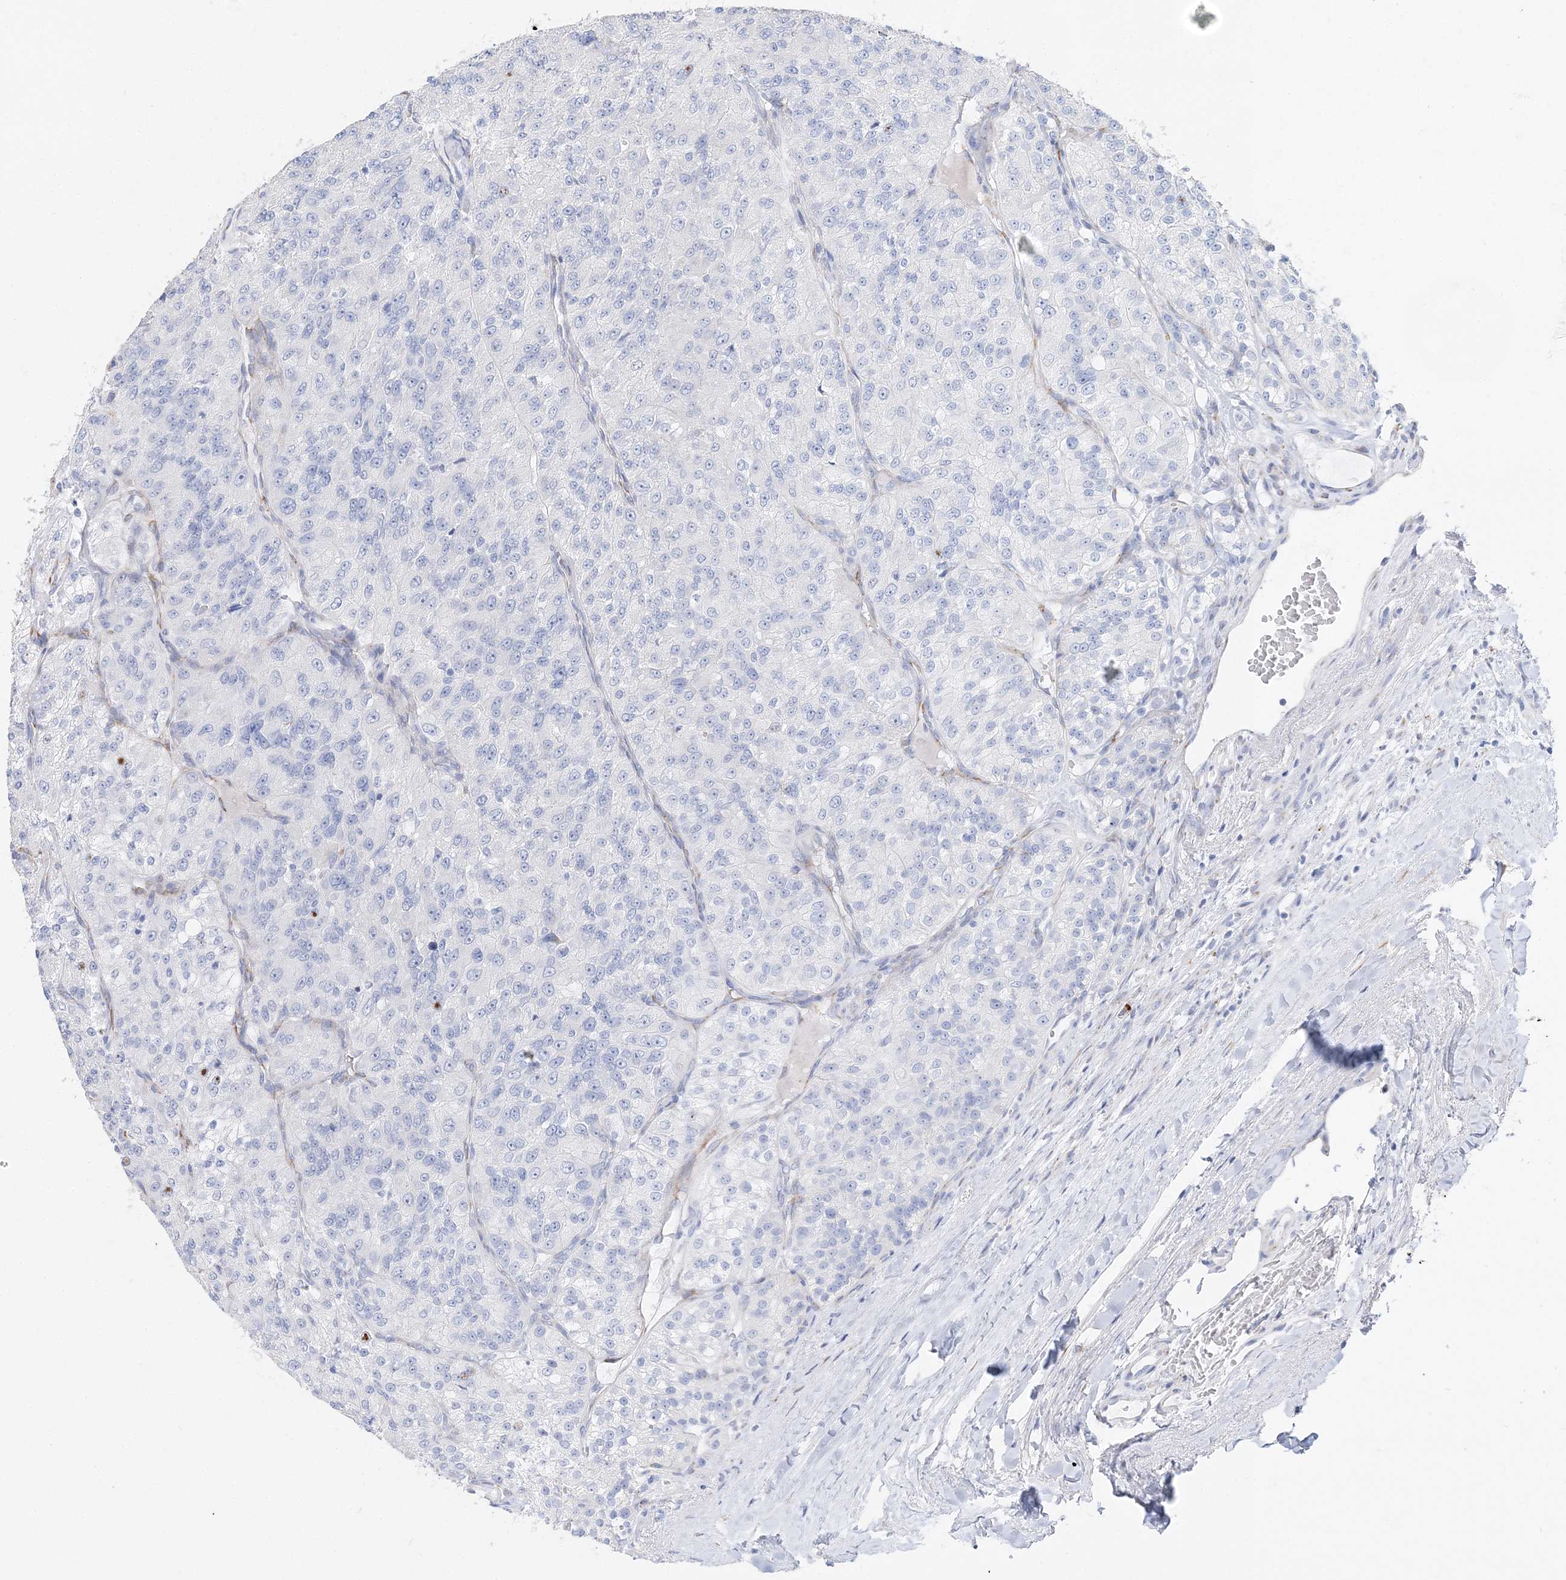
{"staining": {"intensity": "negative", "quantity": "none", "location": "none"}, "tissue": "renal cancer", "cell_type": "Tumor cells", "image_type": "cancer", "snomed": [{"axis": "morphology", "description": "Adenocarcinoma, NOS"}, {"axis": "topography", "description": "Kidney"}], "caption": "IHC photomicrograph of renal adenocarcinoma stained for a protein (brown), which exhibits no positivity in tumor cells.", "gene": "TSPYL6", "patient": {"sex": "female", "age": 63}}